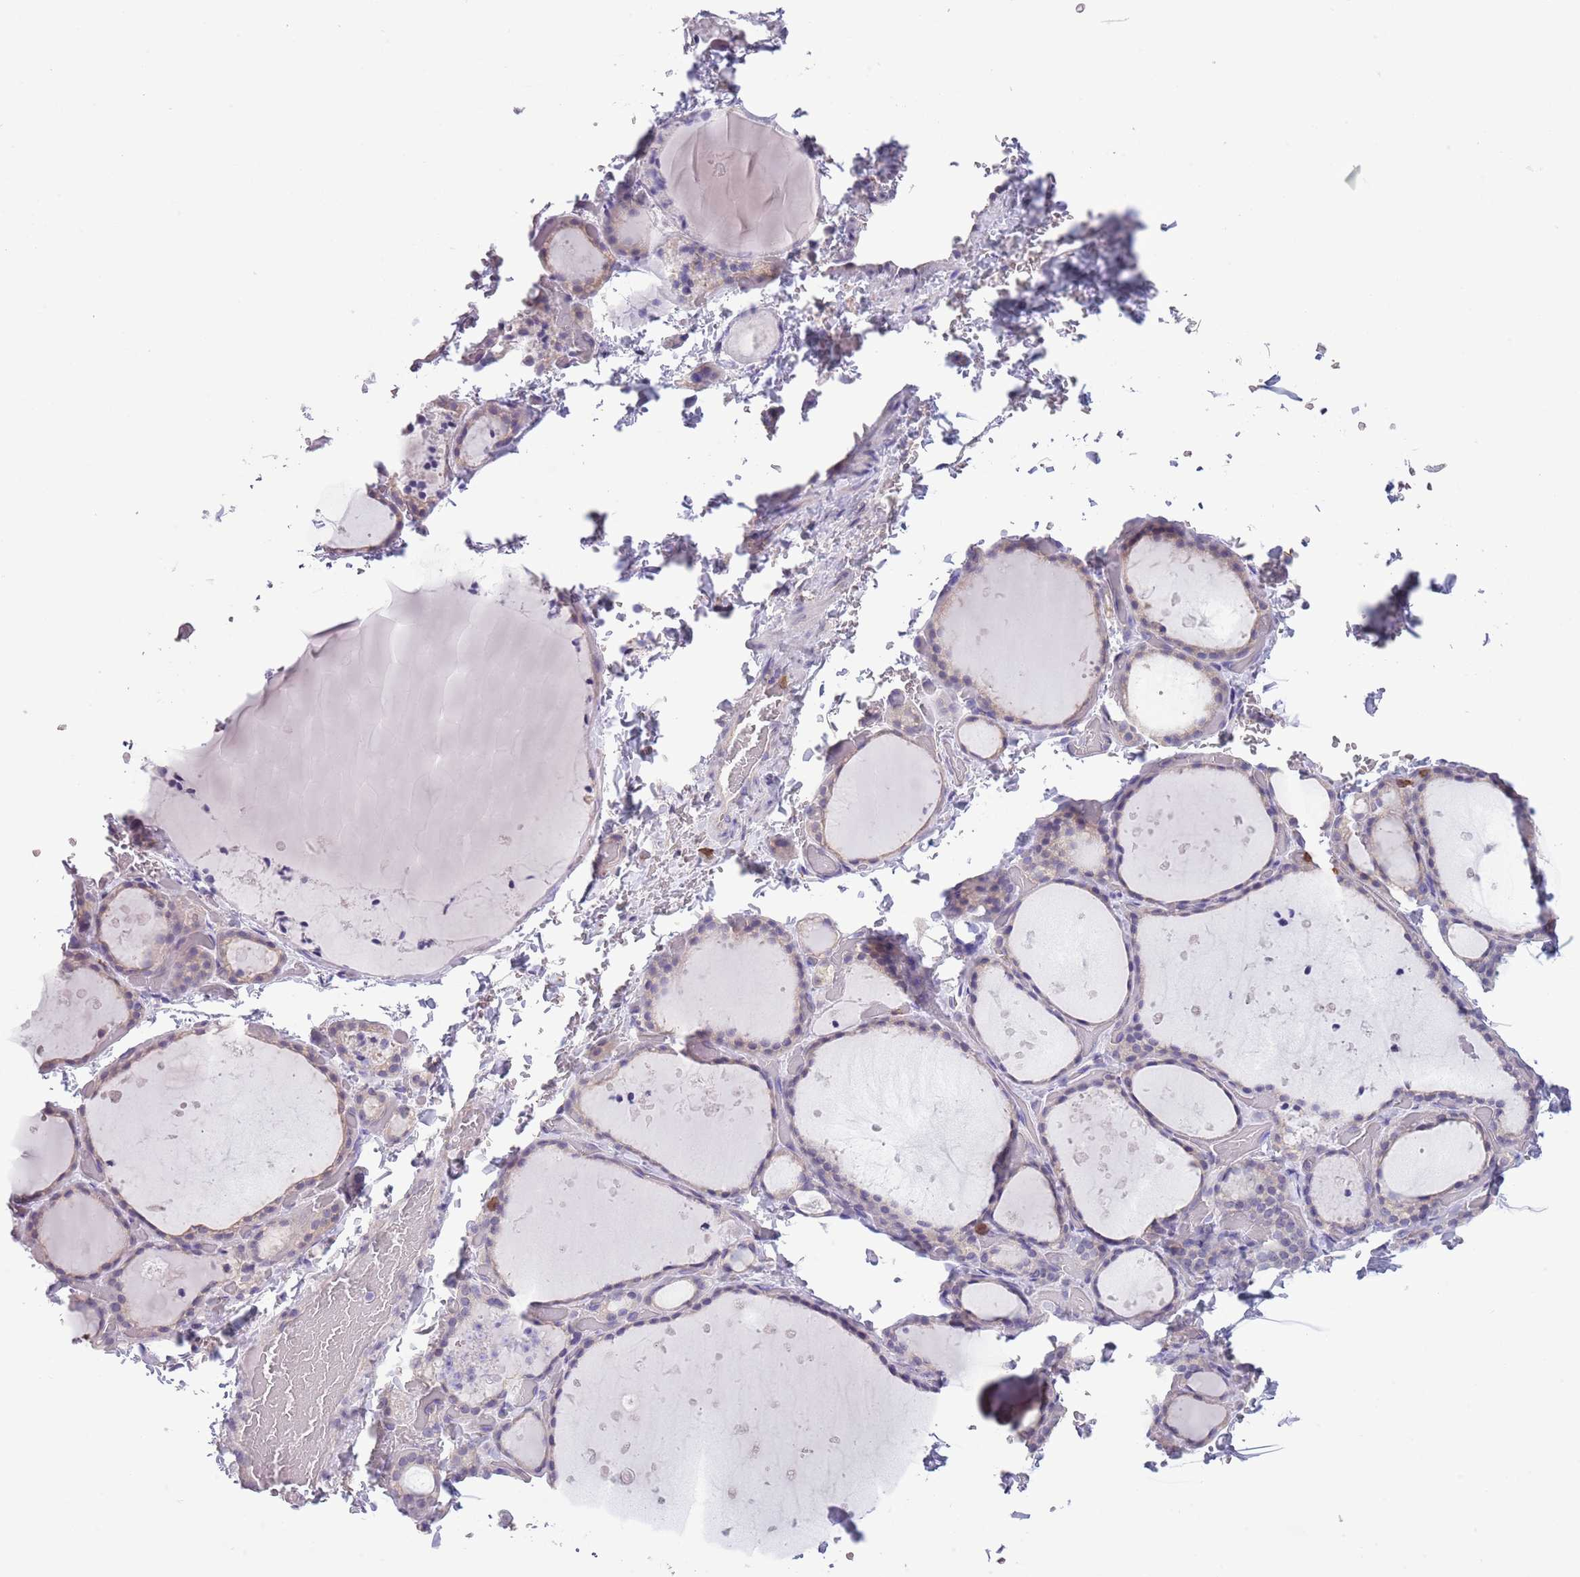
{"staining": {"intensity": "weak", "quantity": "<25%", "location": "cytoplasmic/membranous"}, "tissue": "thyroid gland", "cell_type": "Glandular cells", "image_type": "normal", "snomed": [{"axis": "morphology", "description": "Normal tissue, NOS"}, {"axis": "topography", "description": "Thyroid gland"}], "caption": "Protein analysis of normal thyroid gland demonstrates no significant expression in glandular cells.", "gene": "ZFP2", "patient": {"sex": "female", "age": 44}}